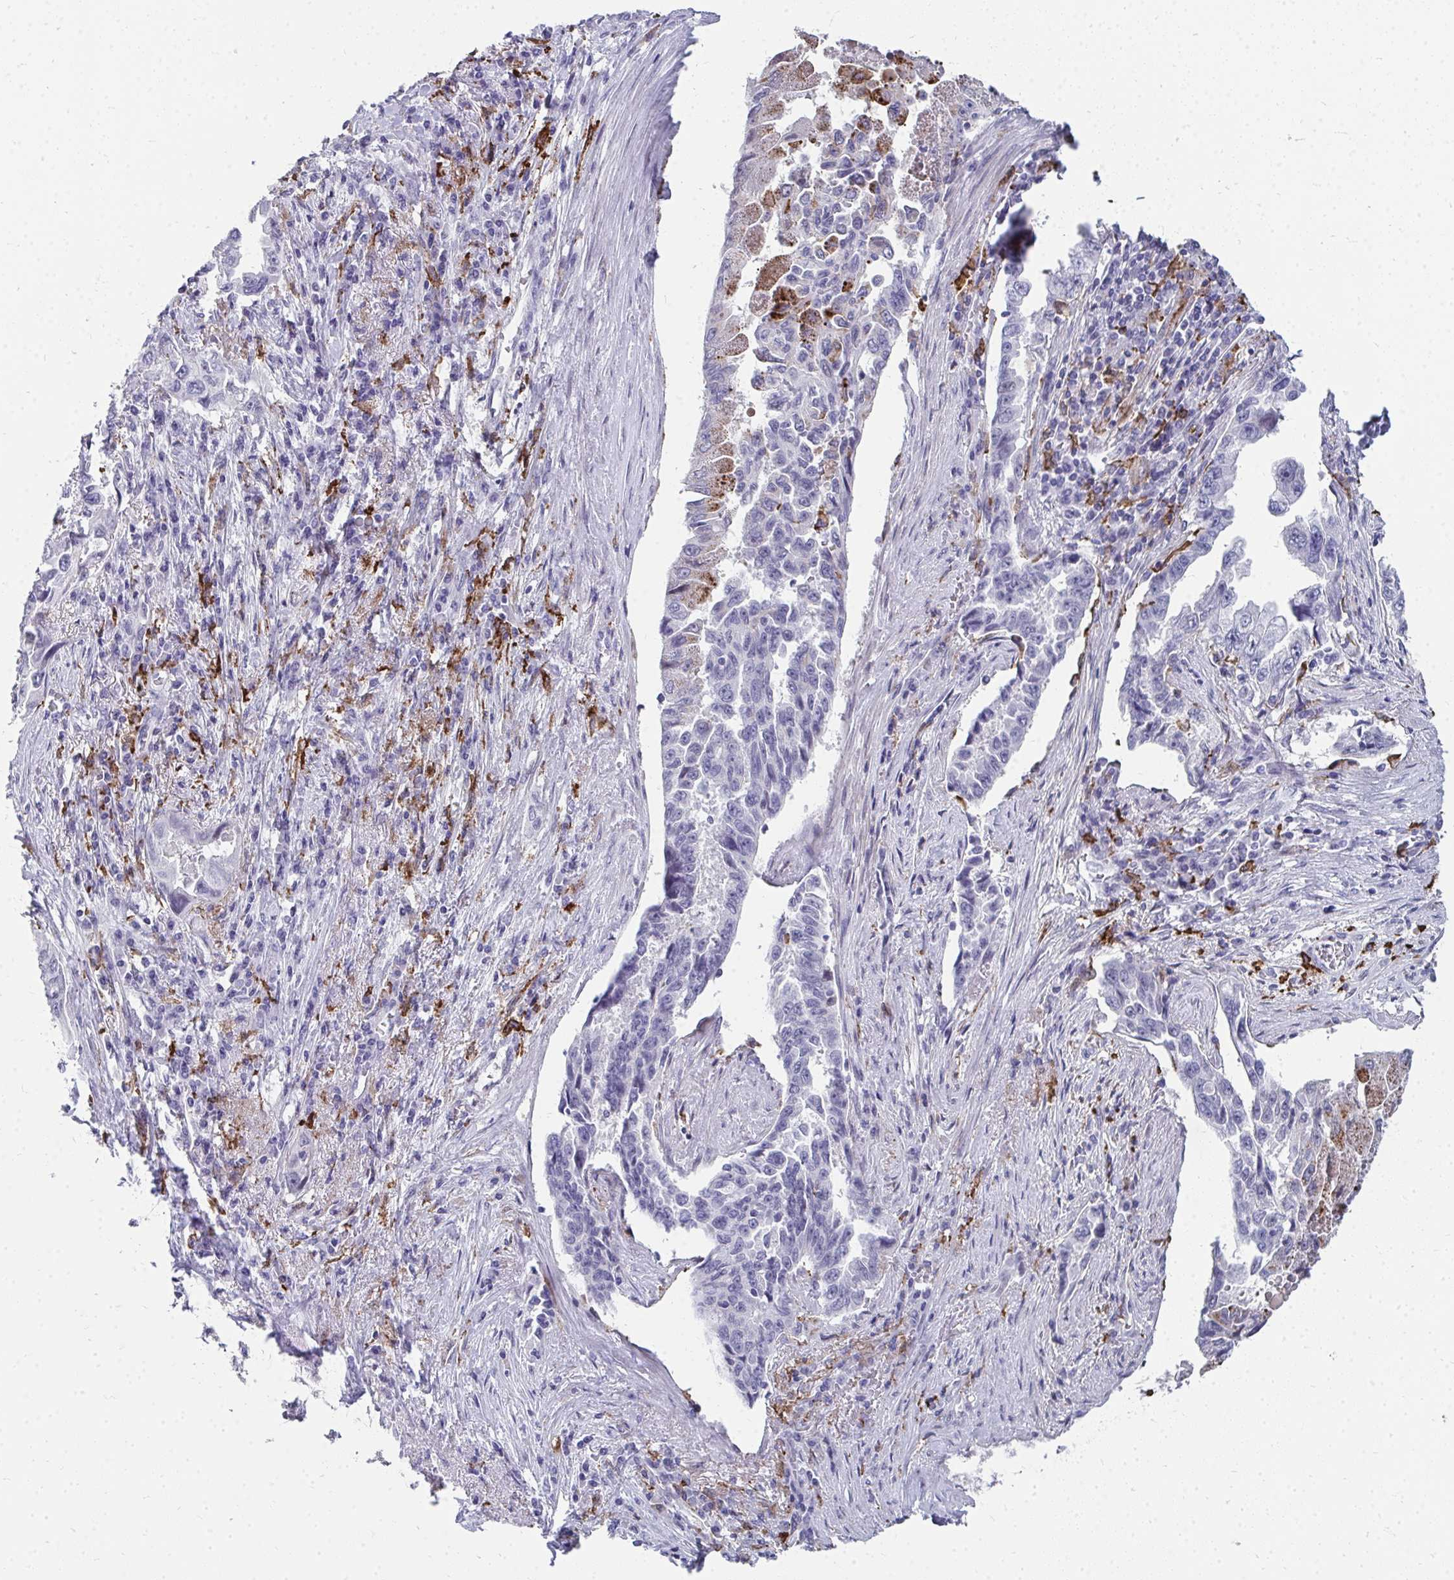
{"staining": {"intensity": "negative", "quantity": "none", "location": "none"}, "tissue": "lung cancer", "cell_type": "Tumor cells", "image_type": "cancer", "snomed": [{"axis": "morphology", "description": "Adenocarcinoma, NOS"}, {"axis": "topography", "description": "Lung"}], "caption": "Lung adenocarcinoma stained for a protein using immunohistochemistry (IHC) demonstrates no expression tumor cells.", "gene": "CD163", "patient": {"sex": "female", "age": 51}}